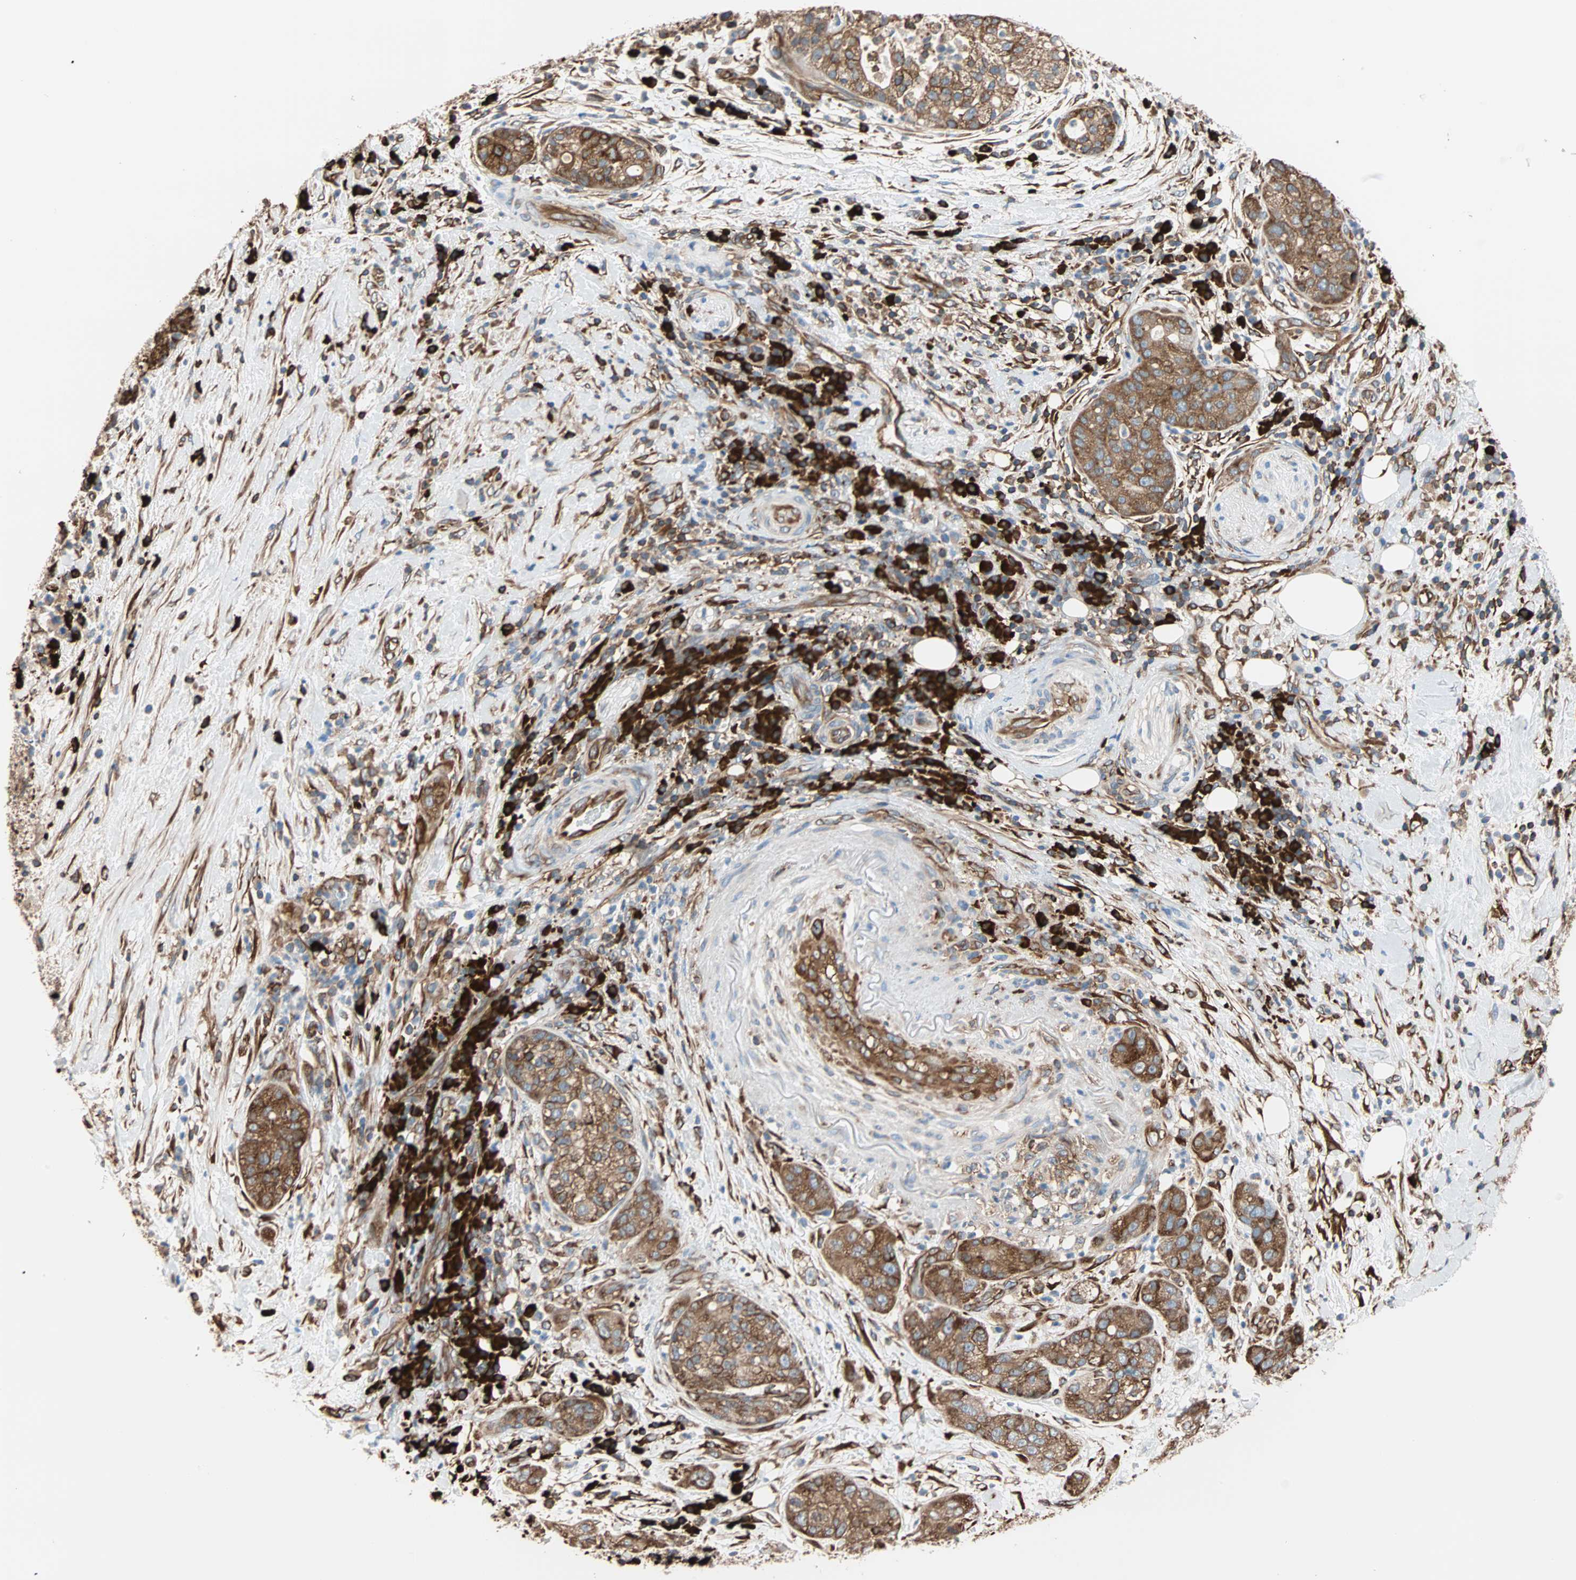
{"staining": {"intensity": "strong", "quantity": ">75%", "location": "cytoplasmic/membranous"}, "tissue": "pancreatic cancer", "cell_type": "Tumor cells", "image_type": "cancer", "snomed": [{"axis": "morphology", "description": "Adenocarcinoma, NOS"}, {"axis": "topography", "description": "Pancreas"}], "caption": "Immunohistochemical staining of human adenocarcinoma (pancreatic) reveals high levels of strong cytoplasmic/membranous expression in about >75% of tumor cells.", "gene": "EEF2", "patient": {"sex": "female", "age": 78}}